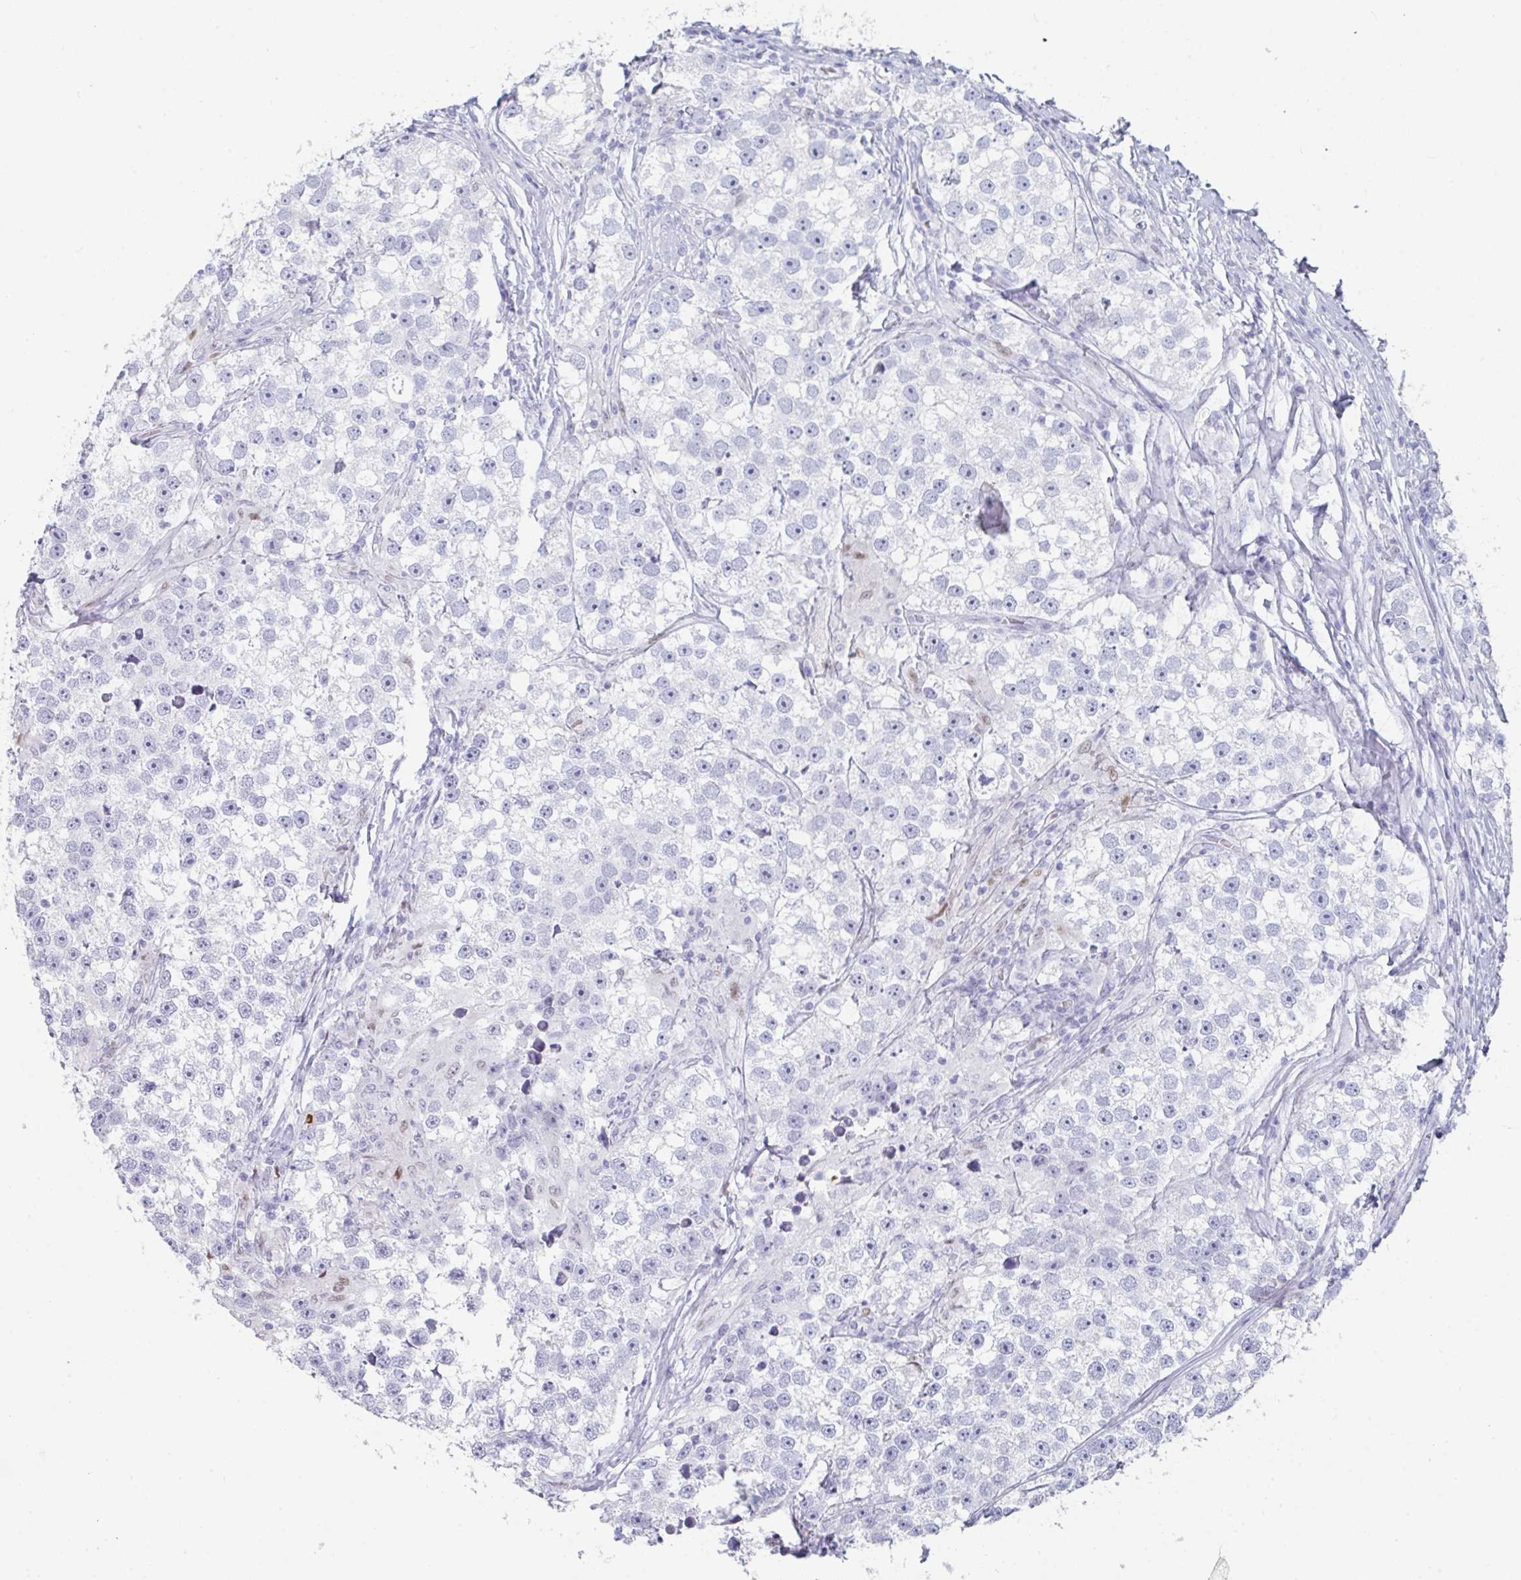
{"staining": {"intensity": "negative", "quantity": "none", "location": "none"}, "tissue": "testis cancer", "cell_type": "Tumor cells", "image_type": "cancer", "snomed": [{"axis": "morphology", "description": "Seminoma, NOS"}, {"axis": "topography", "description": "Testis"}], "caption": "DAB (3,3'-diaminobenzidine) immunohistochemical staining of human testis cancer (seminoma) reveals no significant staining in tumor cells.", "gene": "RUBCN", "patient": {"sex": "male", "age": 46}}